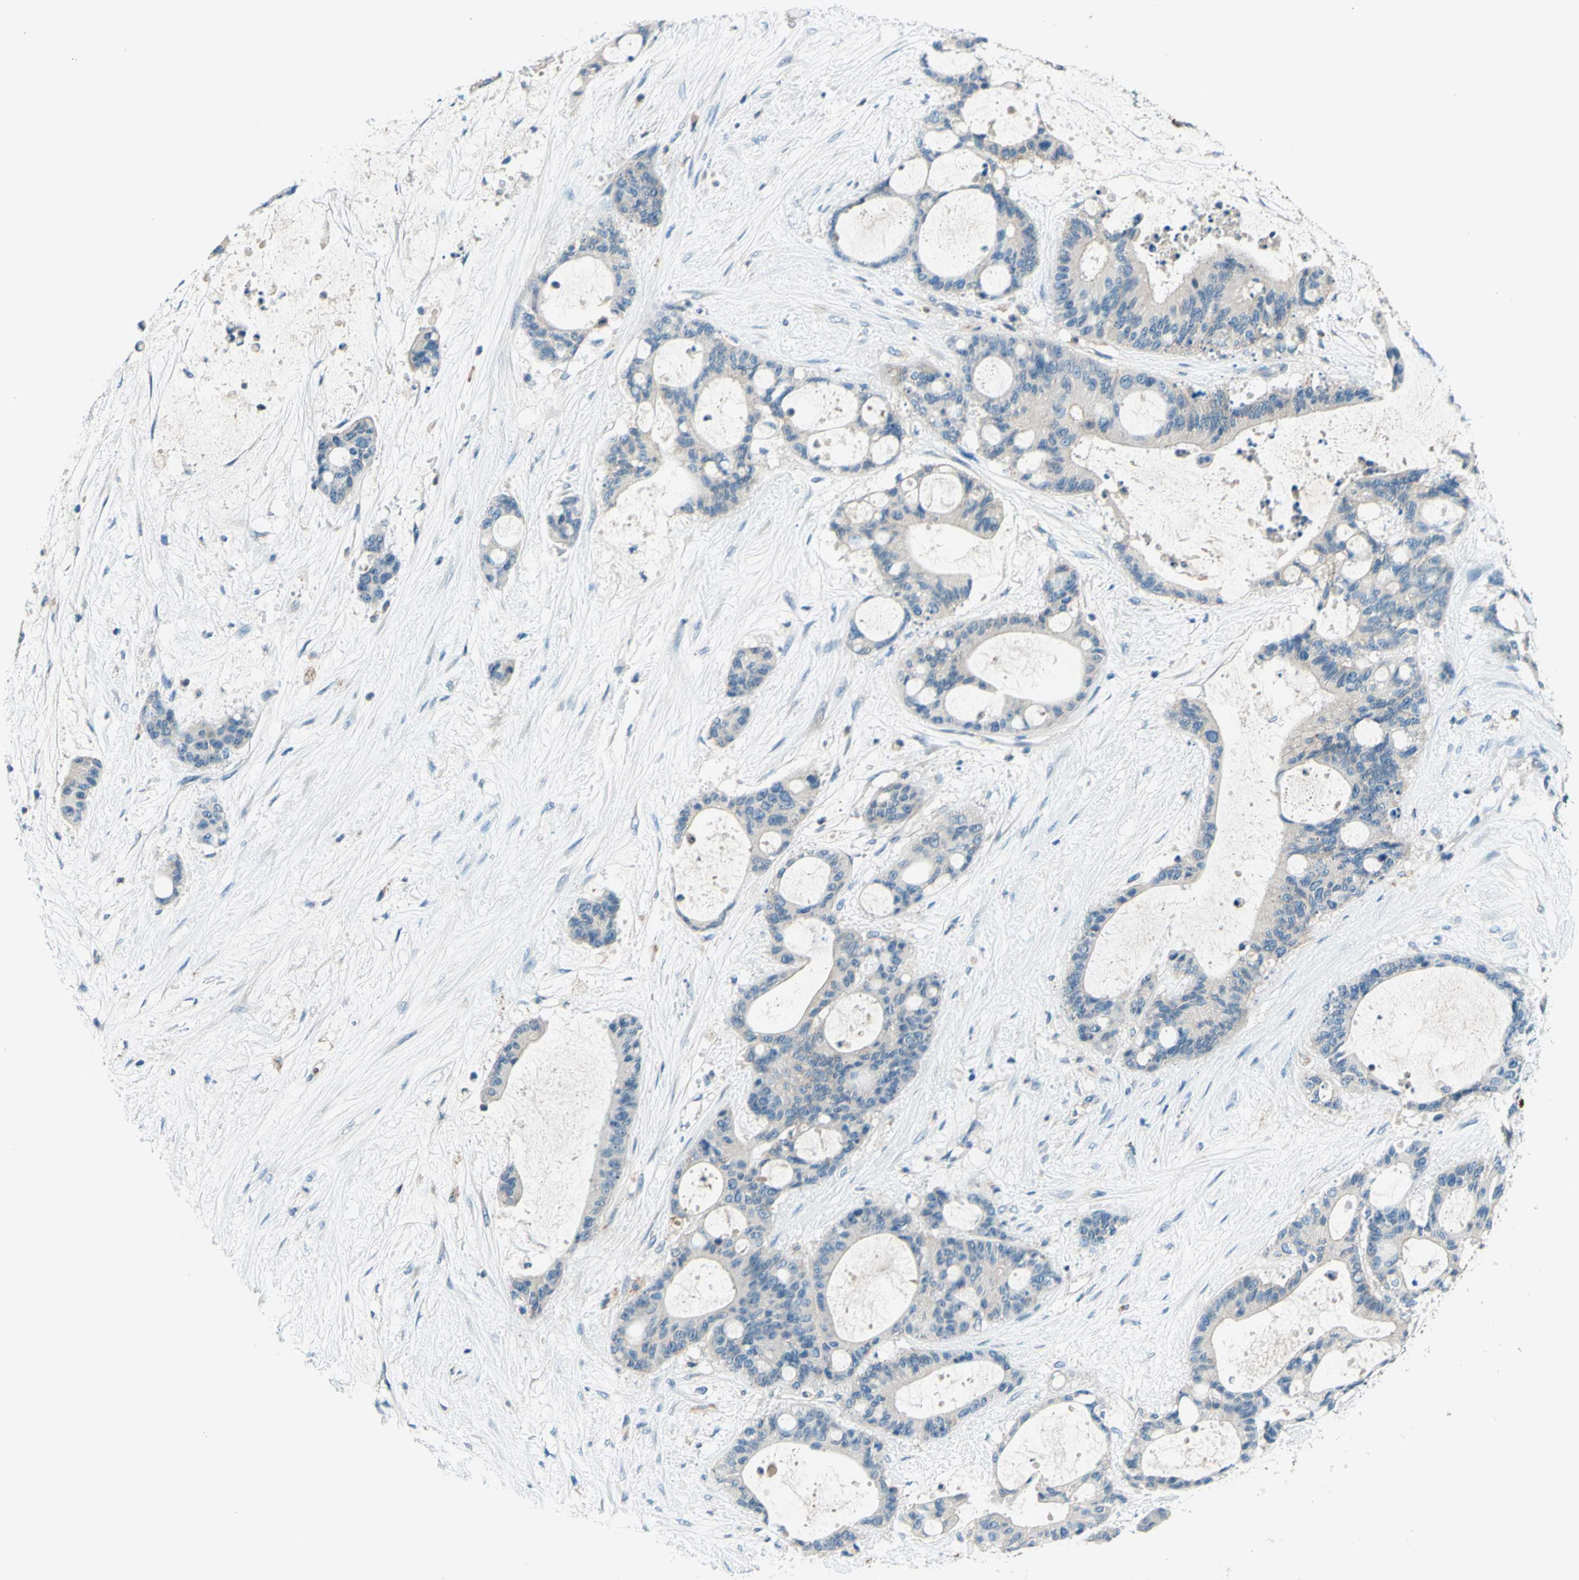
{"staining": {"intensity": "negative", "quantity": "none", "location": "none"}, "tissue": "liver cancer", "cell_type": "Tumor cells", "image_type": "cancer", "snomed": [{"axis": "morphology", "description": "Cholangiocarcinoma"}, {"axis": "topography", "description": "Liver"}], "caption": "The histopathology image reveals no staining of tumor cells in cholangiocarcinoma (liver). (Immunohistochemistry, brightfield microscopy, high magnification).", "gene": "SIGLEC9", "patient": {"sex": "female", "age": 73}}